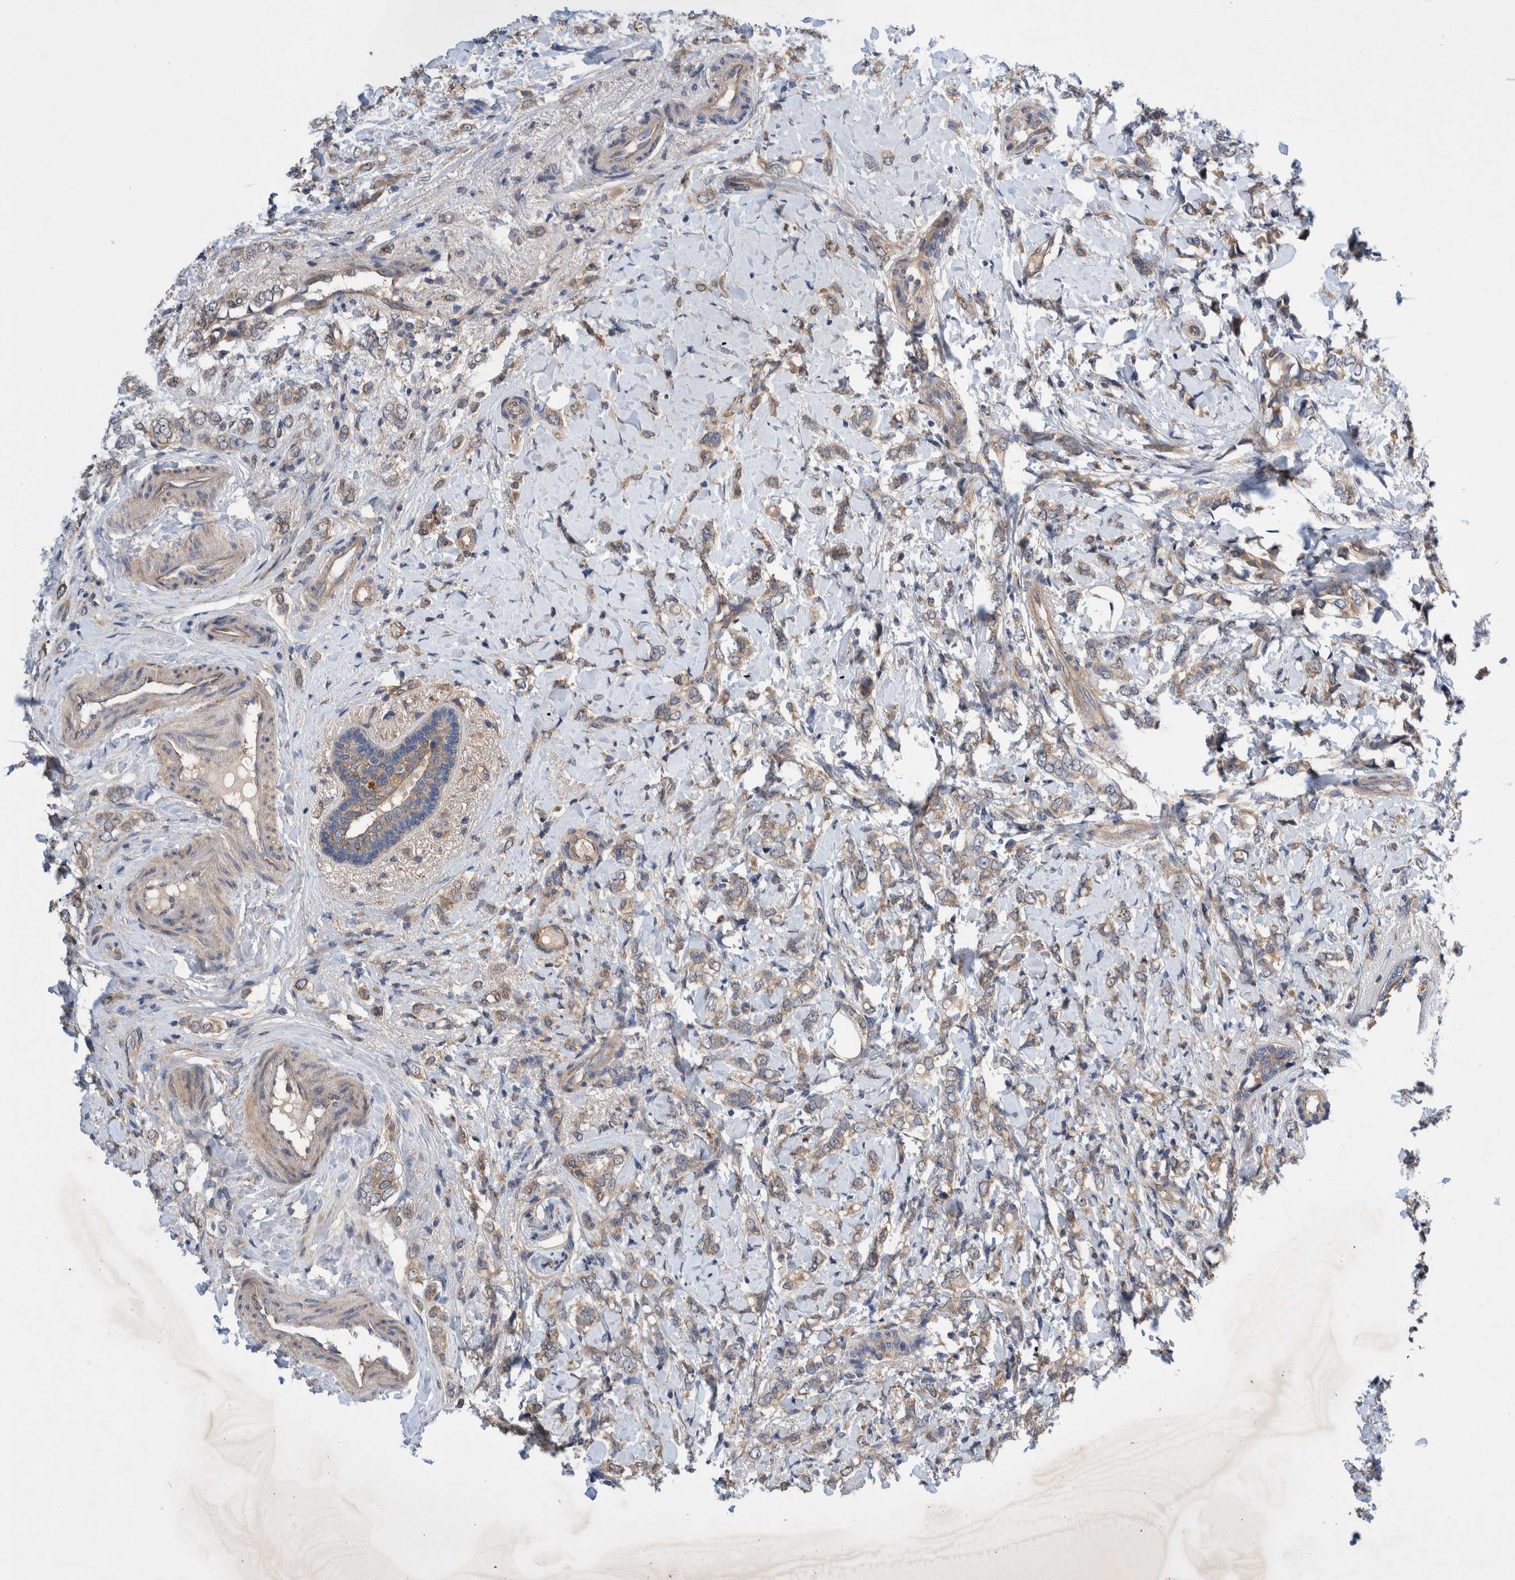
{"staining": {"intensity": "weak", "quantity": ">75%", "location": "cytoplasmic/membranous"}, "tissue": "breast cancer", "cell_type": "Tumor cells", "image_type": "cancer", "snomed": [{"axis": "morphology", "description": "Normal tissue, NOS"}, {"axis": "morphology", "description": "Lobular carcinoma"}, {"axis": "topography", "description": "Breast"}], "caption": "Immunohistochemical staining of breast cancer (lobular carcinoma) shows low levels of weak cytoplasmic/membranous protein positivity in about >75% of tumor cells. Ihc stains the protein in brown and the nuclei are stained blue.", "gene": "PIK3R6", "patient": {"sex": "female", "age": 47}}